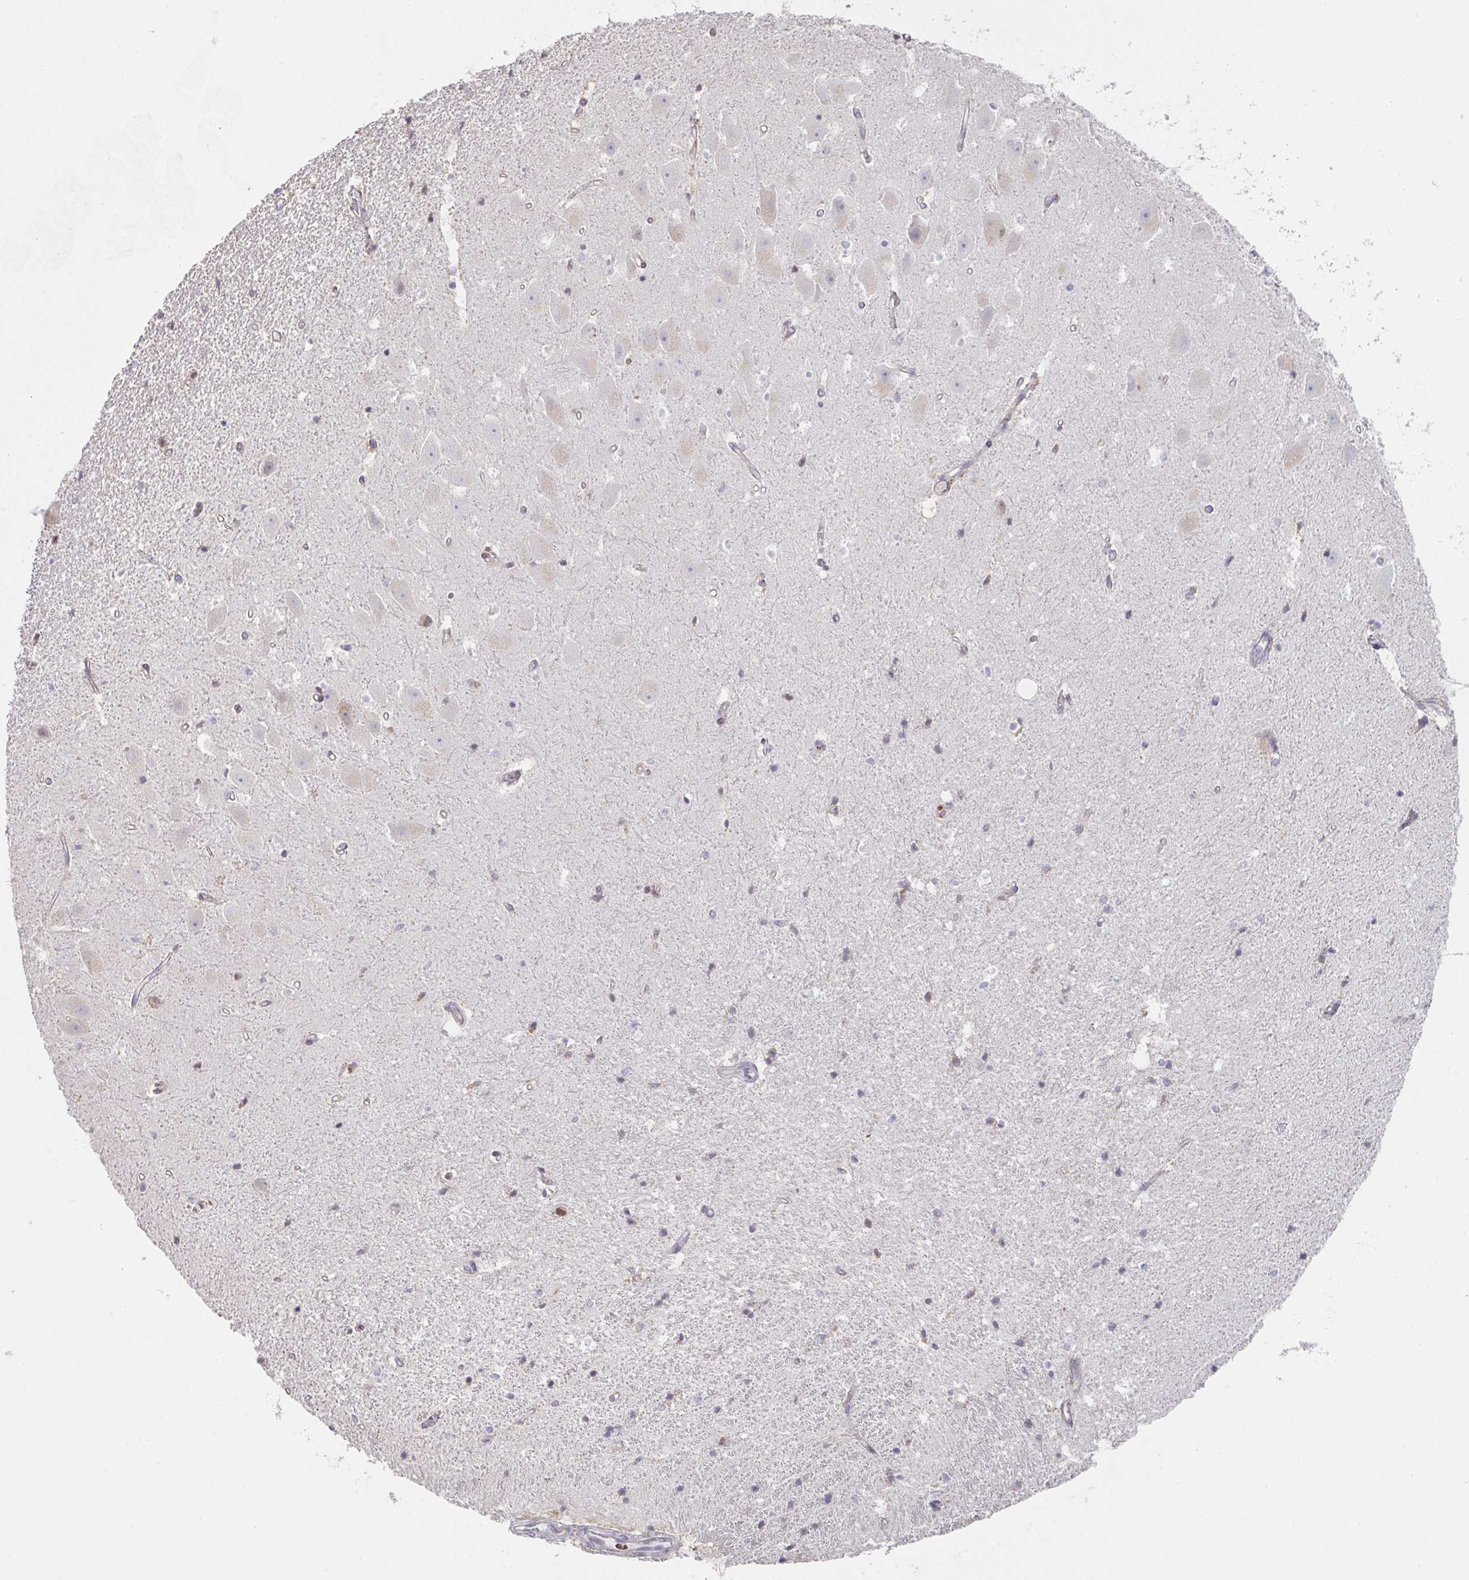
{"staining": {"intensity": "weak", "quantity": "<25%", "location": "cytoplasmic/membranous"}, "tissue": "hippocampus", "cell_type": "Glial cells", "image_type": "normal", "snomed": [{"axis": "morphology", "description": "Normal tissue, NOS"}, {"axis": "topography", "description": "Hippocampus"}], "caption": "Immunohistochemical staining of benign hippocampus reveals no significant staining in glial cells. The staining was performed using DAB to visualize the protein expression in brown, while the nuclei were stained in blue with hematoxylin (Magnification: 20x).", "gene": "ZNF526", "patient": {"sex": "male", "age": 63}}